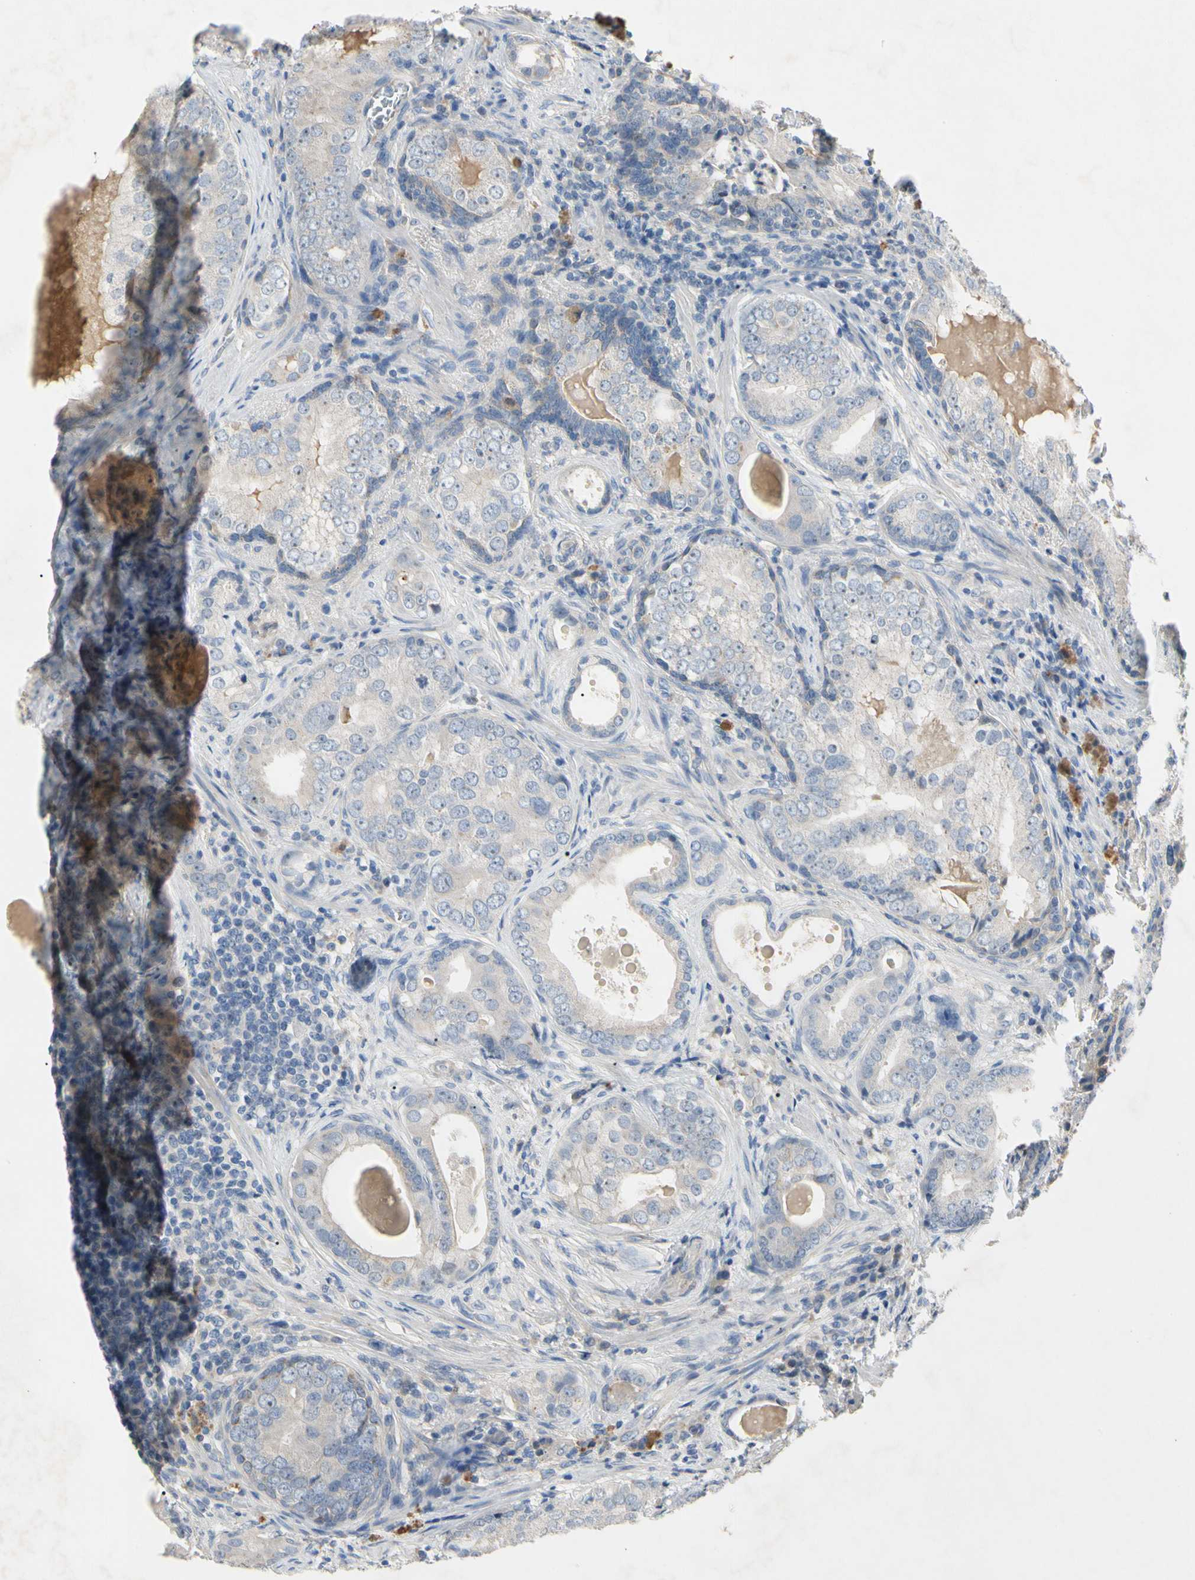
{"staining": {"intensity": "negative", "quantity": "none", "location": "none"}, "tissue": "prostate cancer", "cell_type": "Tumor cells", "image_type": "cancer", "snomed": [{"axis": "morphology", "description": "Adenocarcinoma, High grade"}, {"axis": "topography", "description": "Prostate"}], "caption": "The IHC photomicrograph has no significant staining in tumor cells of high-grade adenocarcinoma (prostate) tissue.", "gene": "GAS6", "patient": {"sex": "male", "age": 66}}